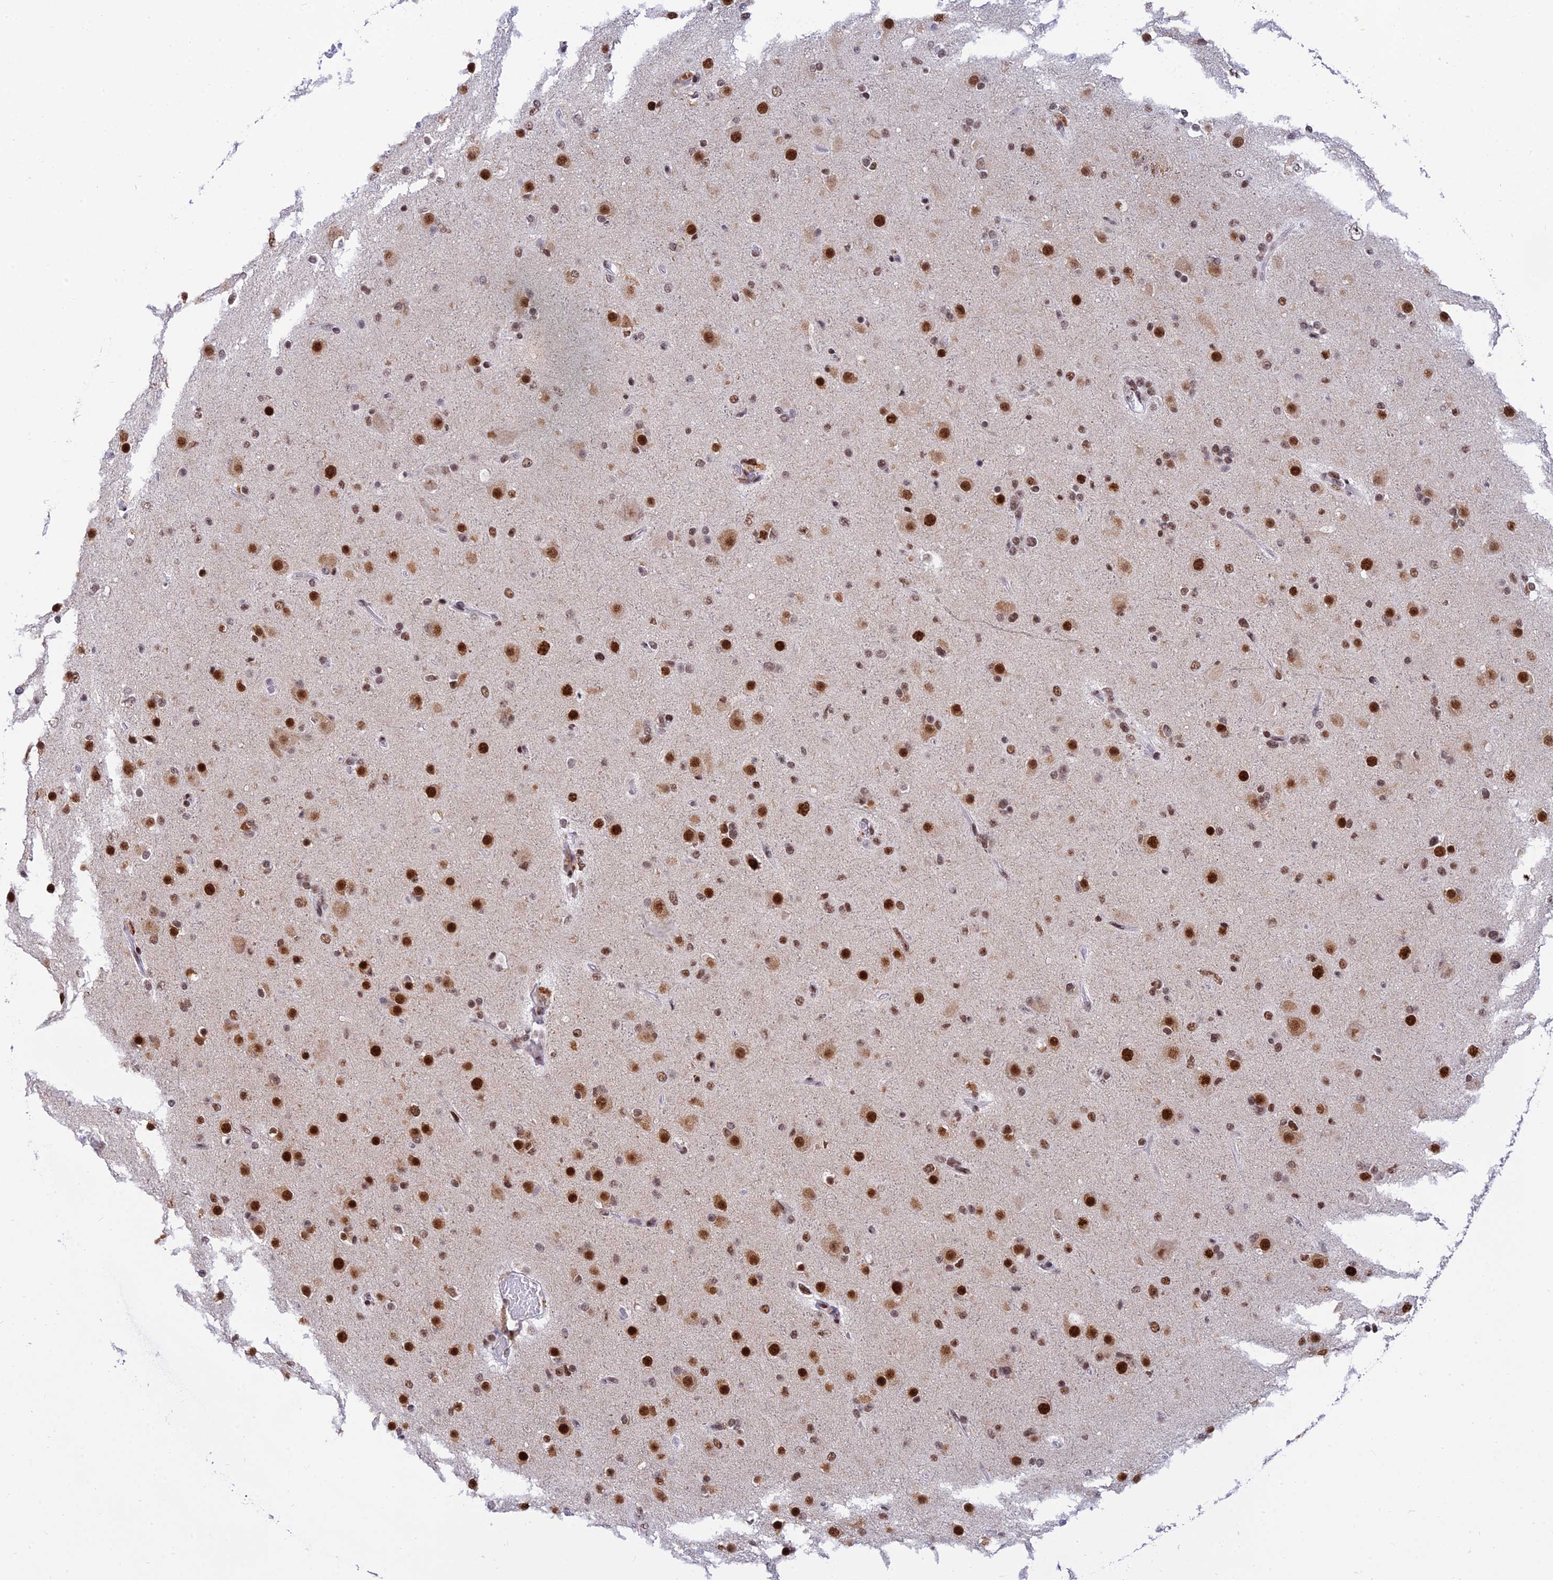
{"staining": {"intensity": "strong", "quantity": "25%-75%", "location": "nuclear"}, "tissue": "glioma", "cell_type": "Tumor cells", "image_type": "cancer", "snomed": [{"axis": "morphology", "description": "Glioma, malignant, Low grade"}, {"axis": "topography", "description": "Brain"}], "caption": "Protein expression analysis of human glioma reveals strong nuclear staining in approximately 25%-75% of tumor cells.", "gene": "USP22", "patient": {"sex": "male", "age": 65}}